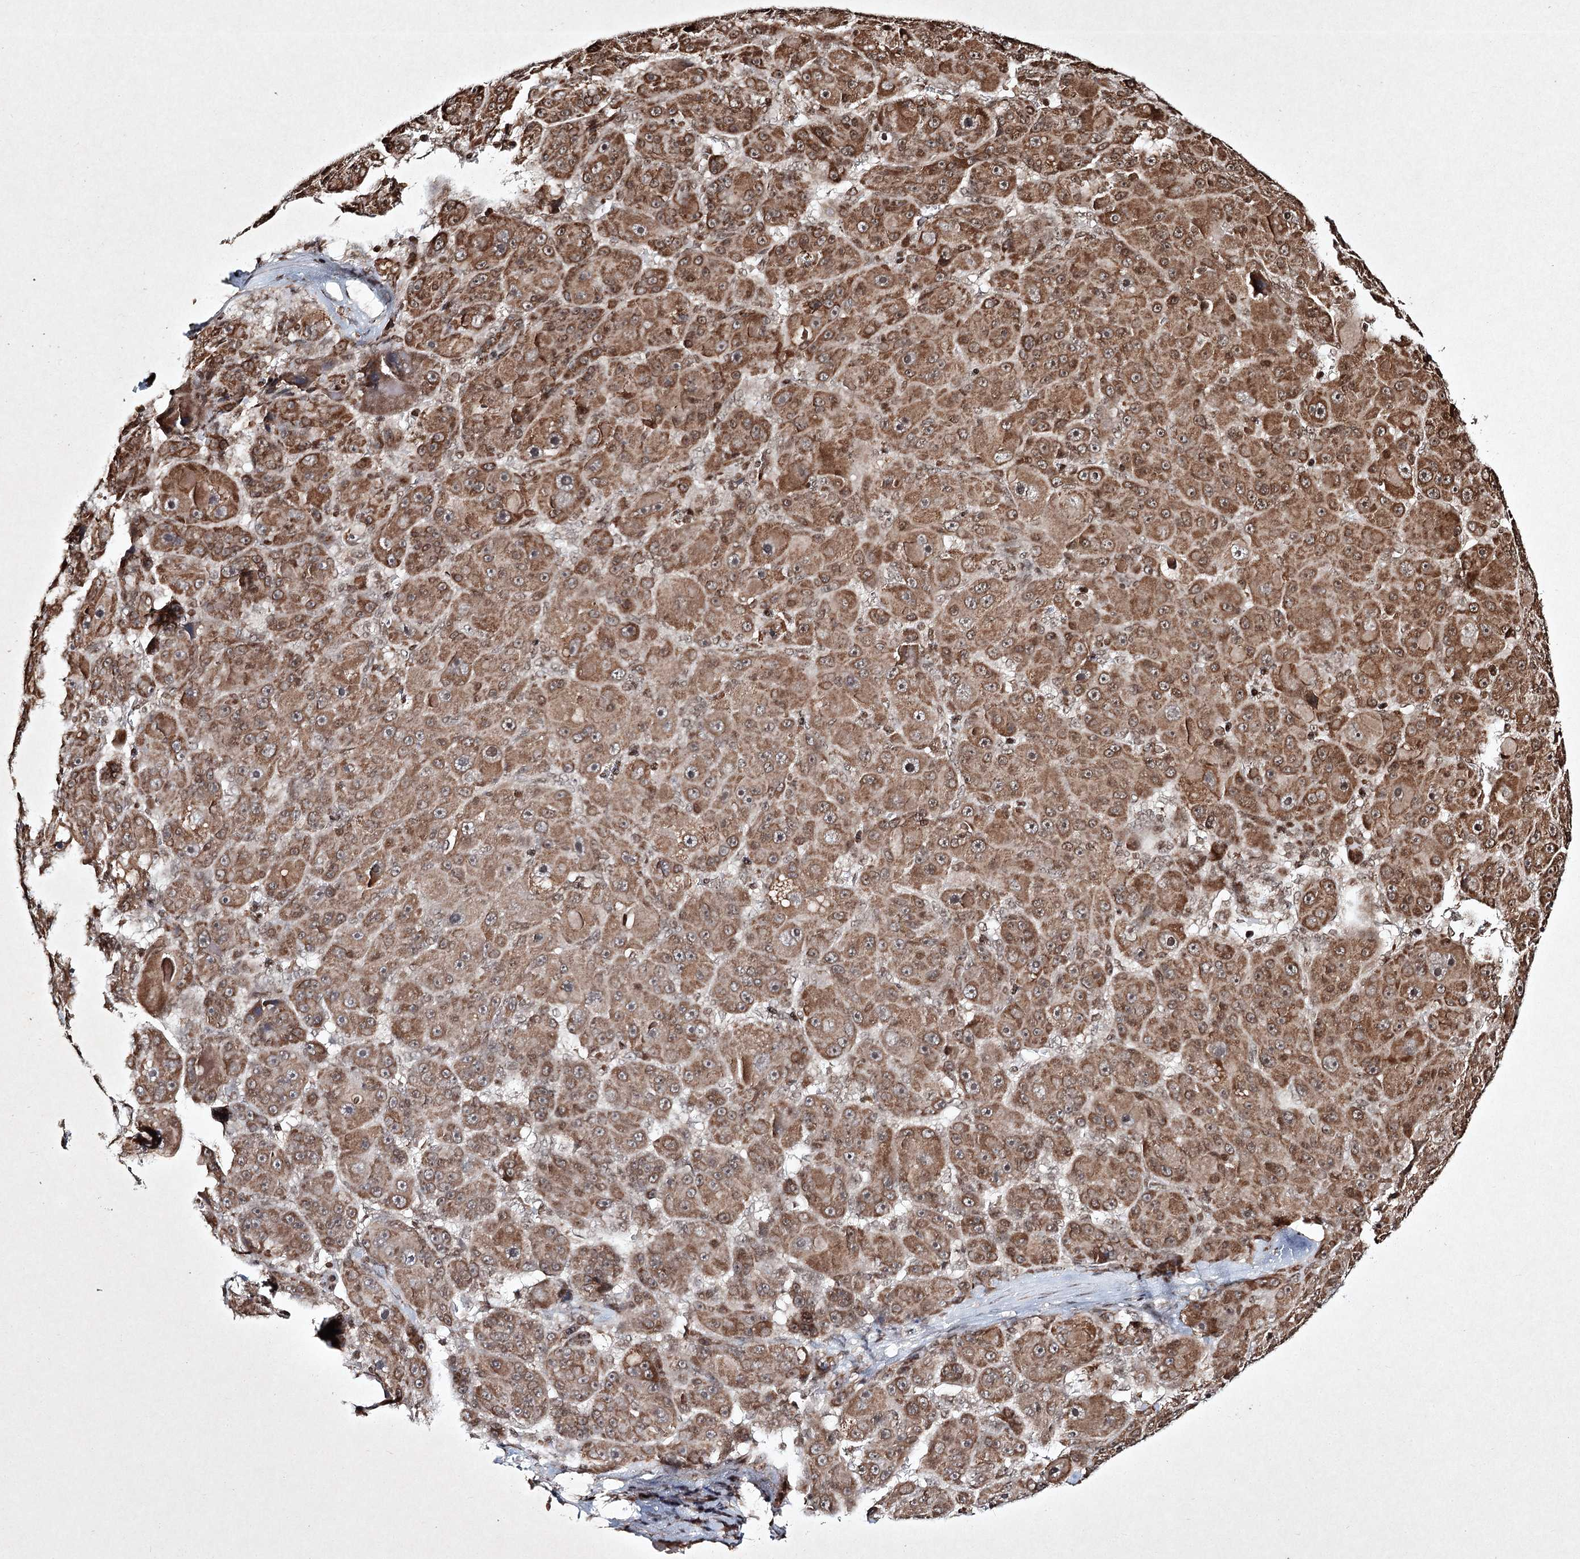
{"staining": {"intensity": "moderate", "quantity": ">75%", "location": "cytoplasmic/membranous"}, "tissue": "liver cancer", "cell_type": "Tumor cells", "image_type": "cancer", "snomed": [{"axis": "morphology", "description": "Carcinoma, Hepatocellular, NOS"}, {"axis": "topography", "description": "Liver"}], "caption": "Liver cancer (hepatocellular carcinoma) stained for a protein shows moderate cytoplasmic/membranous positivity in tumor cells.", "gene": "CARM1", "patient": {"sex": "male", "age": 76}}